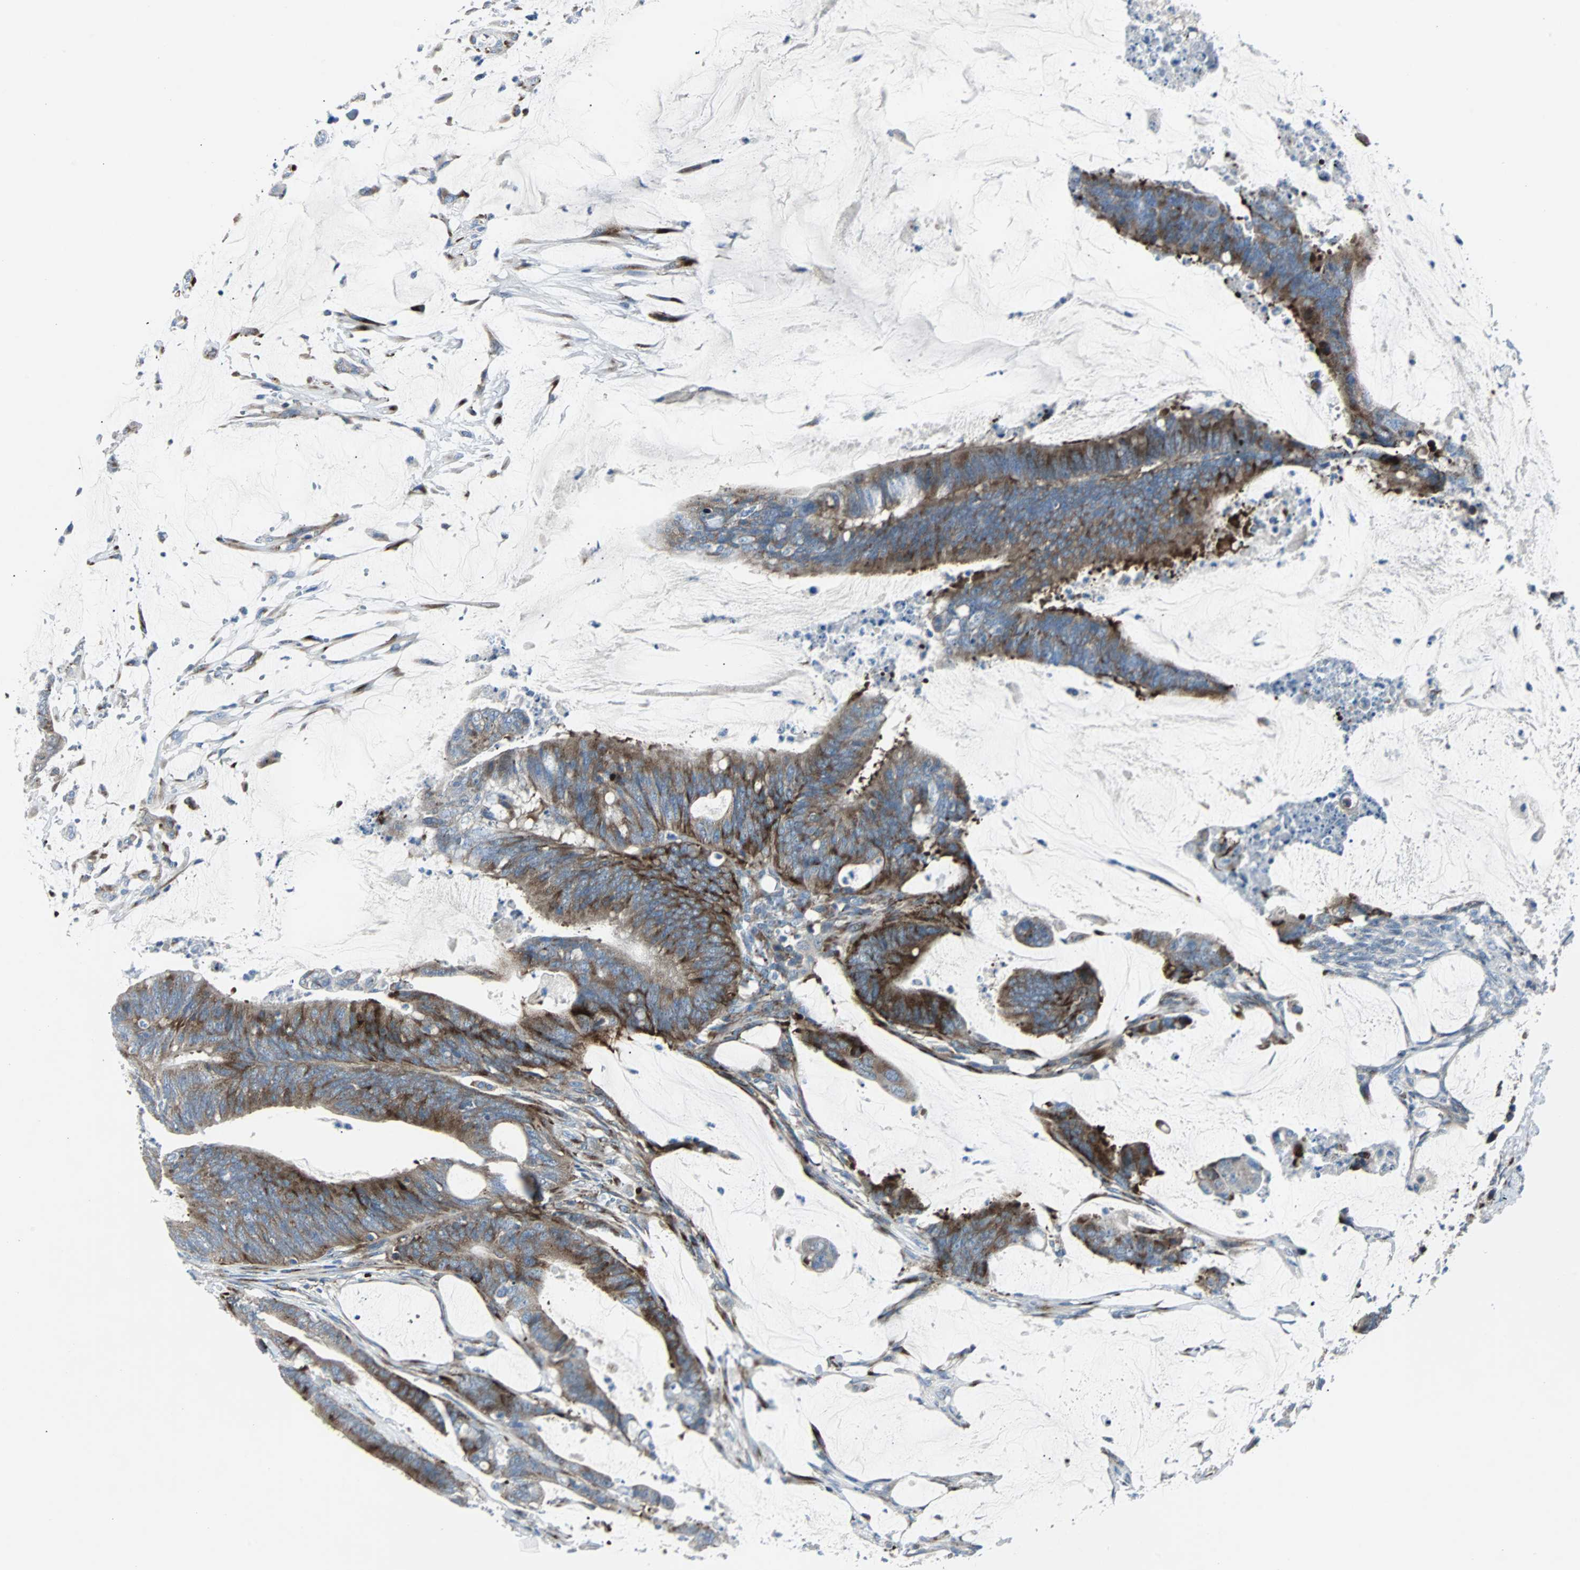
{"staining": {"intensity": "strong", "quantity": ">75%", "location": "cytoplasmic/membranous"}, "tissue": "colorectal cancer", "cell_type": "Tumor cells", "image_type": "cancer", "snomed": [{"axis": "morphology", "description": "Adenocarcinoma, NOS"}, {"axis": "topography", "description": "Rectum"}], "caption": "Protein staining shows strong cytoplasmic/membranous positivity in approximately >75% of tumor cells in colorectal cancer (adenocarcinoma).", "gene": "BBC3", "patient": {"sex": "female", "age": 66}}